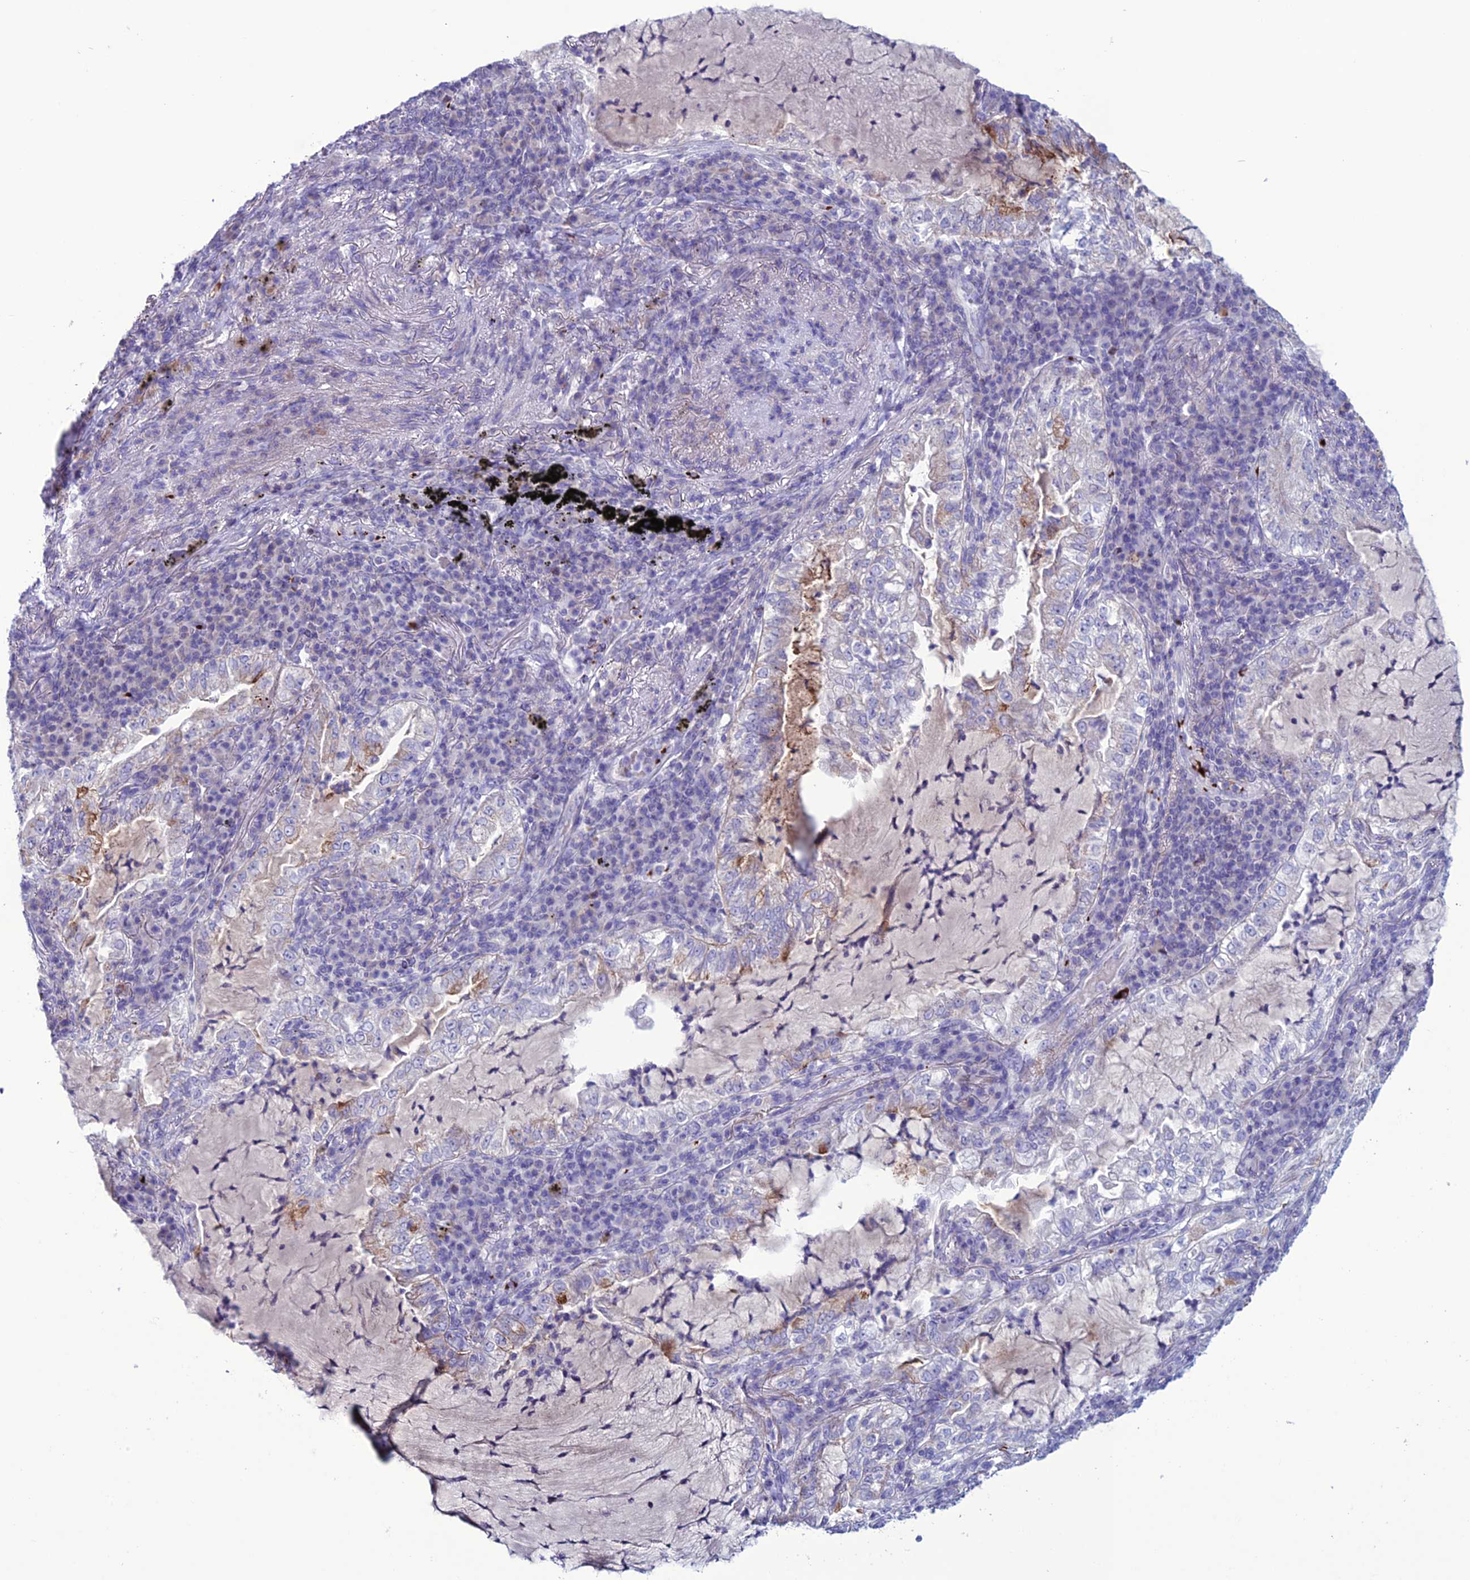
{"staining": {"intensity": "negative", "quantity": "none", "location": "none"}, "tissue": "lung cancer", "cell_type": "Tumor cells", "image_type": "cancer", "snomed": [{"axis": "morphology", "description": "Adenocarcinoma, NOS"}, {"axis": "topography", "description": "Lung"}], "caption": "High power microscopy histopathology image of an IHC histopathology image of lung cancer, revealing no significant positivity in tumor cells.", "gene": "C21orf140", "patient": {"sex": "female", "age": 73}}